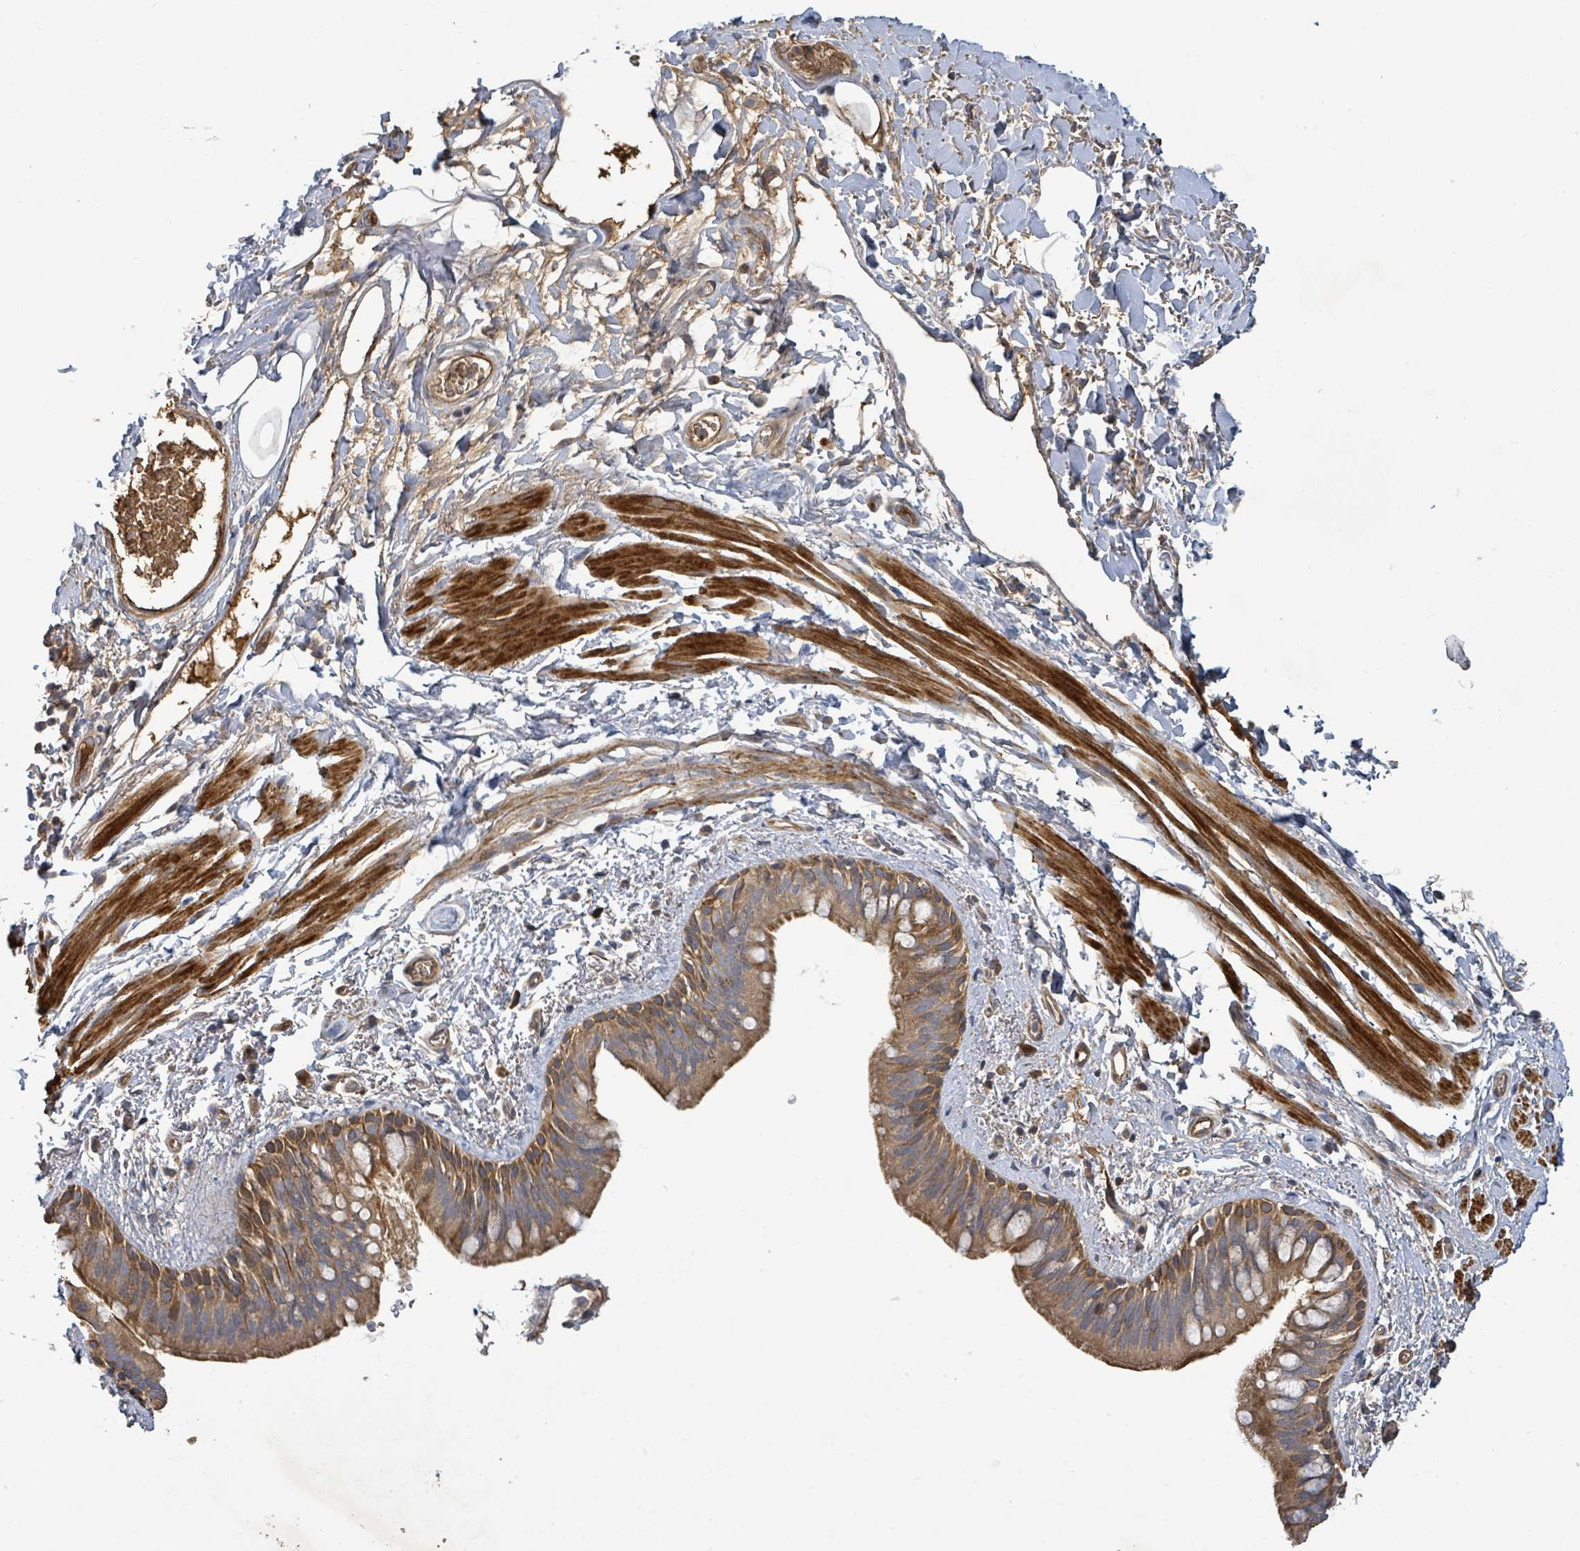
{"staining": {"intensity": "moderate", "quantity": ">75%", "location": "cytoplasmic/membranous"}, "tissue": "bronchus", "cell_type": "Respiratory epithelial cells", "image_type": "normal", "snomed": [{"axis": "morphology", "description": "Normal tissue, NOS"}, {"axis": "morphology", "description": "Squamous cell carcinoma, NOS"}, {"axis": "topography", "description": "Bronchus"}, {"axis": "topography", "description": "Lung"}], "caption": "A micrograph showing moderate cytoplasmic/membranous staining in approximately >75% of respiratory epithelial cells in unremarkable bronchus, as visualized by brown immunohistochemical staining.", "gene": "STARD4", "patient": {"sex": "female", "age": 70}}